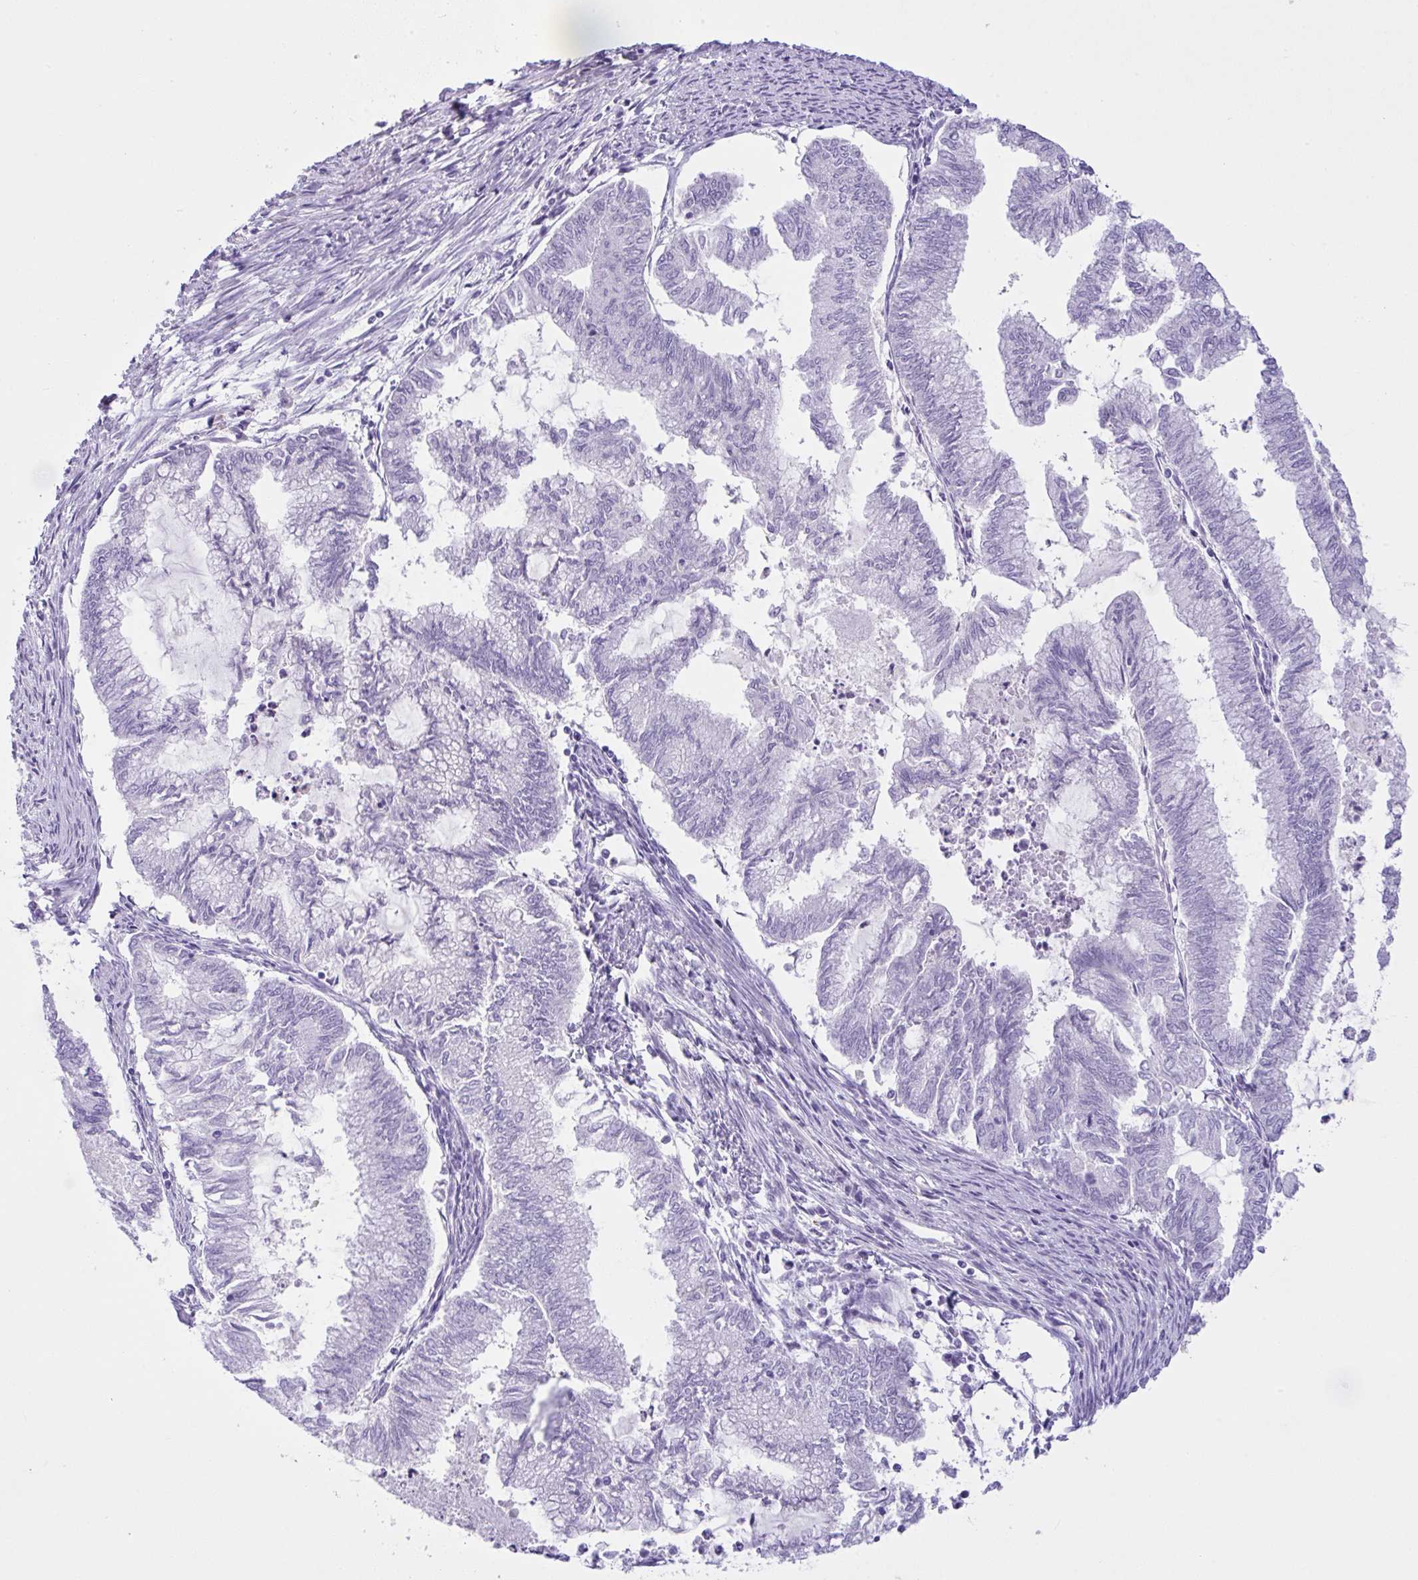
{"staining": {"intensity": "negative", "quantity": "none", "location": "none"}, "tissue": "endometrial cancer", "cell_type": "Tumor cells", "image_type": "cancer", "snomed": [{"axis": "morphology", "description": "Adenocarcinoma, NOS"}, {"axis": "topography", "description": "Endometrium"}], "caption": "Tumor cells show no significant protein expression in adenocarcinoma (endometrial).", "gene": "NCF1", "patient": {"sex": "female", "age": 79}}